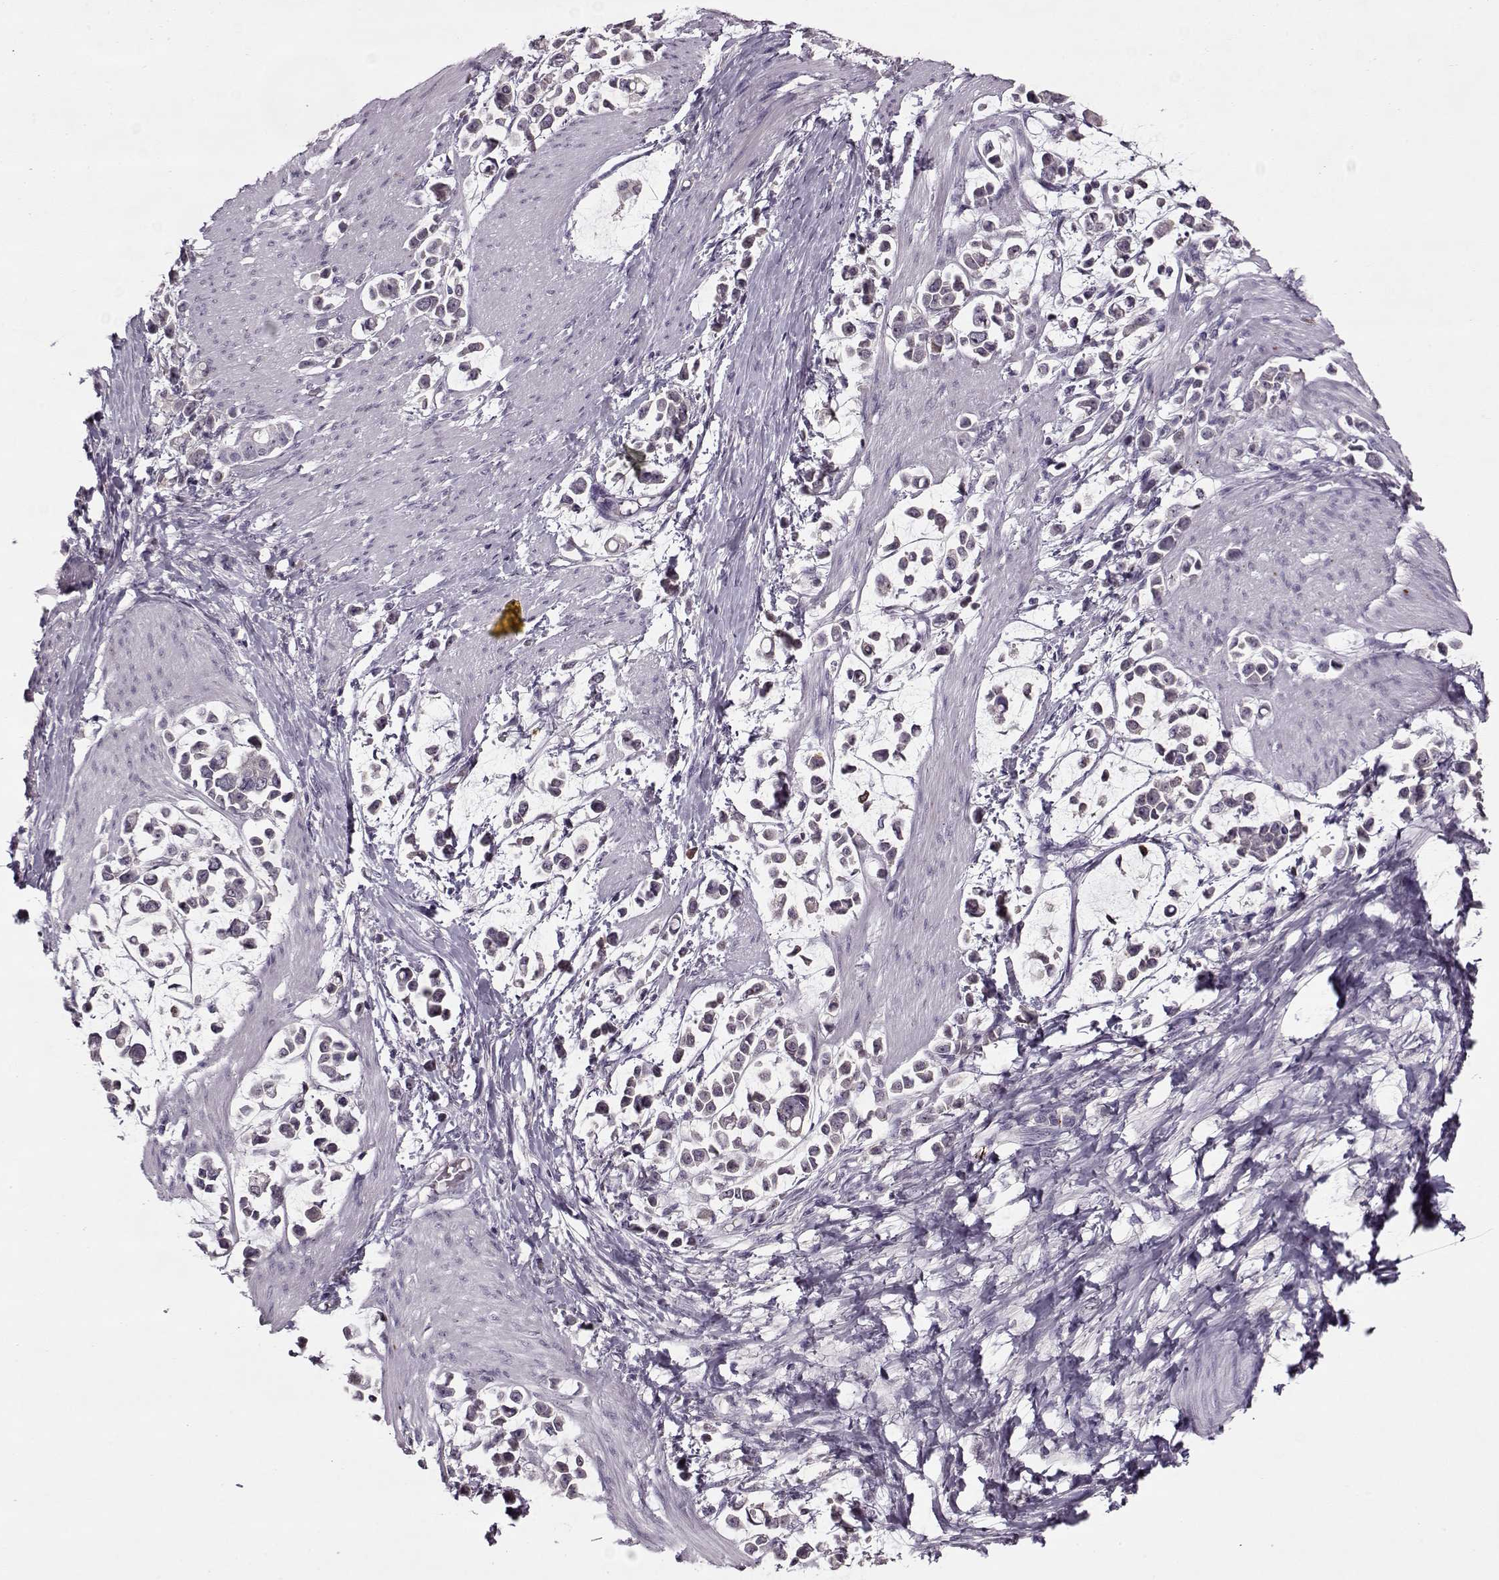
{"staining": {"intensity": "negative", "quantity": "none", "location": "none"}, "tissue": "stomach cancer", "cell_type": "Tumor cells", "image_type": "cancer", "snomed": [{"axis": "morphology", "description": "Adenocarcinoma, NOS"}, {"axis": "topography", "description": "Stomach"}], "caption": "Immunohistochemical staining of stomach cancer demonstrates no significant expression in tumor cells.", "gene": "ACOT11", "patient": {"sex": "male", "age": 82}}